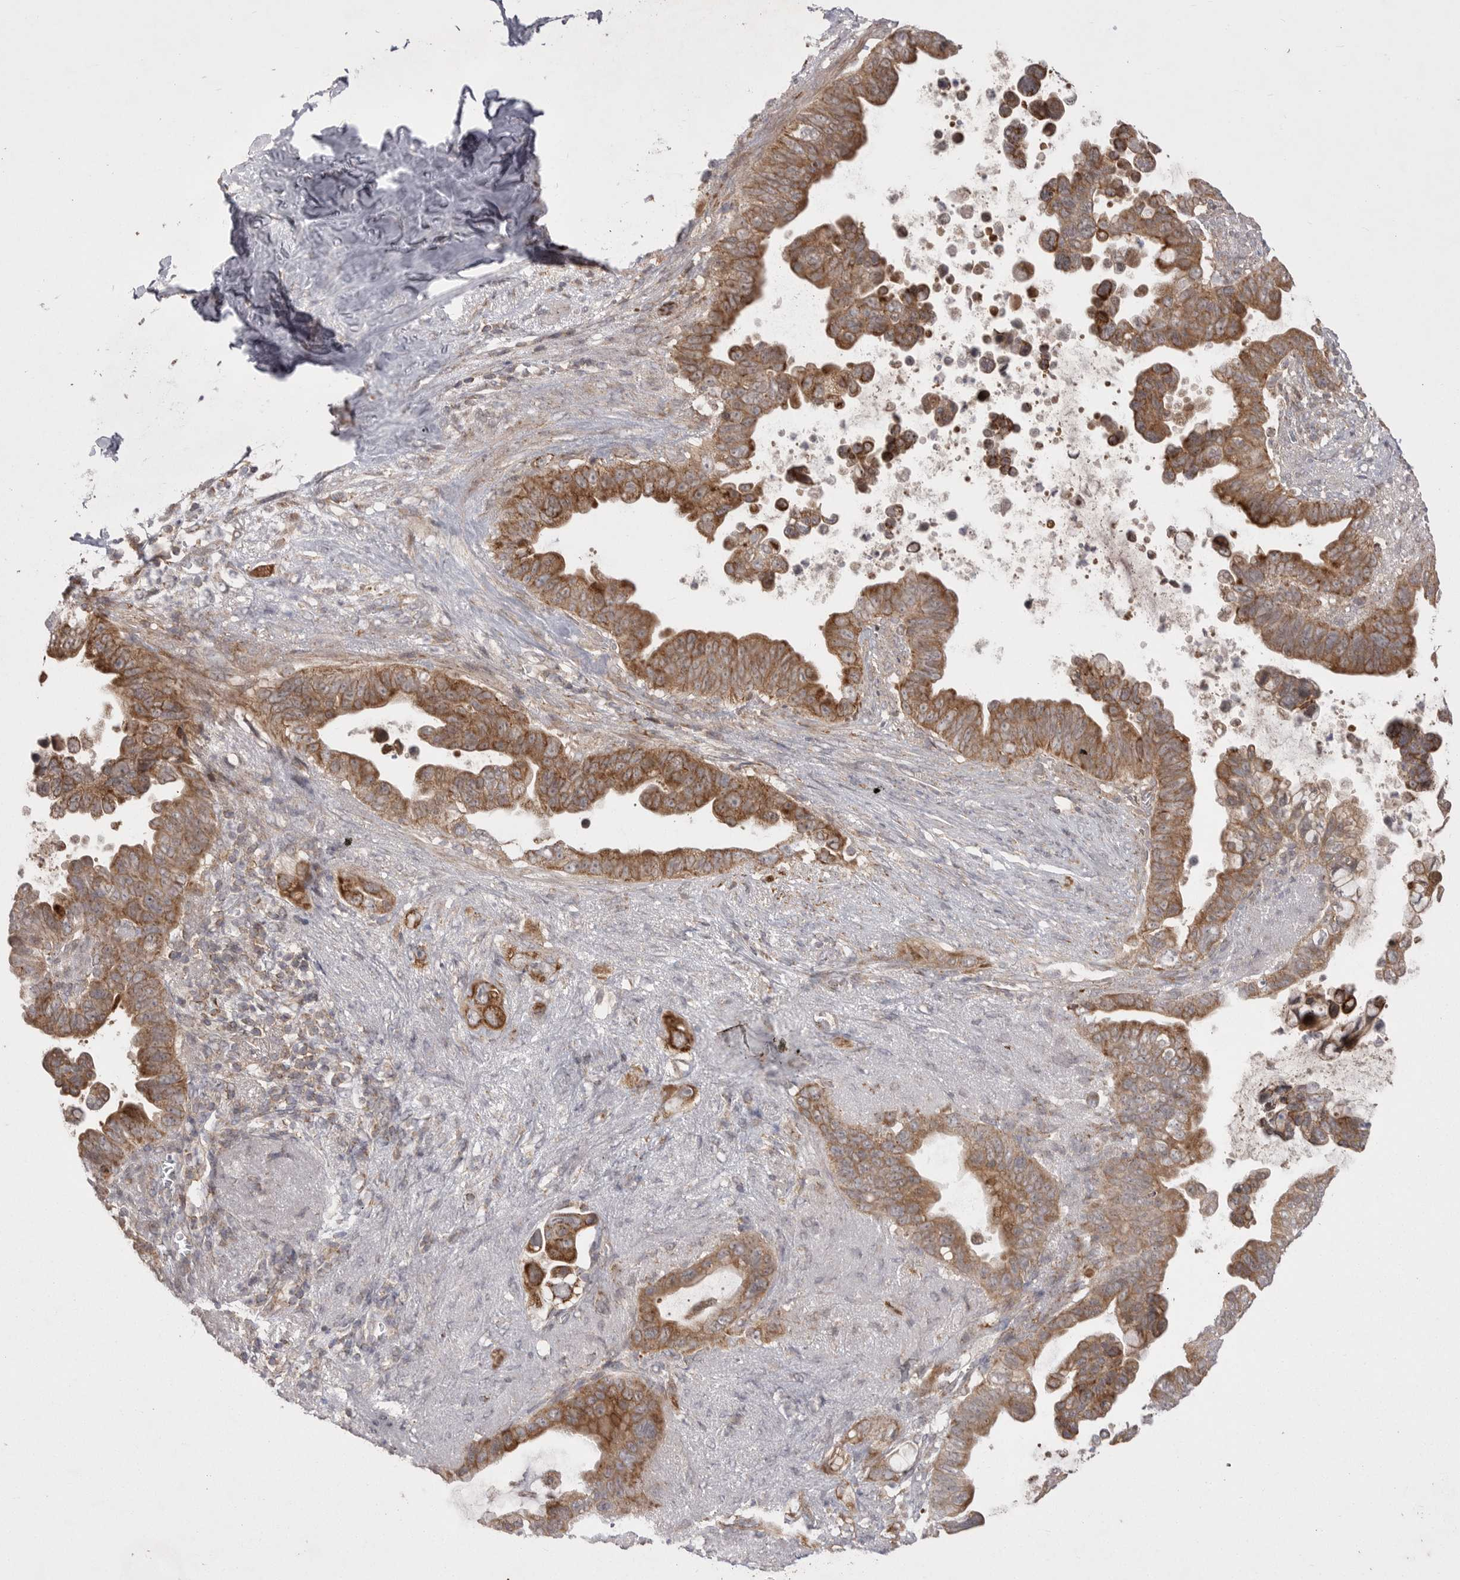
{"staining": {"intensity": "strong", "quantity": ">75%", "location": "cytoplasmic/membranous"}, "tissue": "pancreatic cancer", "cell_type": "Tumor cells", "image_type": "cancer", "snomed": [{"axis": "morphology", "description": "Adenocarcinoma, NOS"}, {"axis": "topography", "description": "Pancreas"}], "caption": "This histopathology image exhibits immunohistochemistry (IHC) staining of human pancreatic cancer, with high strong cytoplasmic/membranous positivity in approximately >75% of tumor cells.", "gene": "KYAT3", "patient": {"sex": "female", "age": 72}}